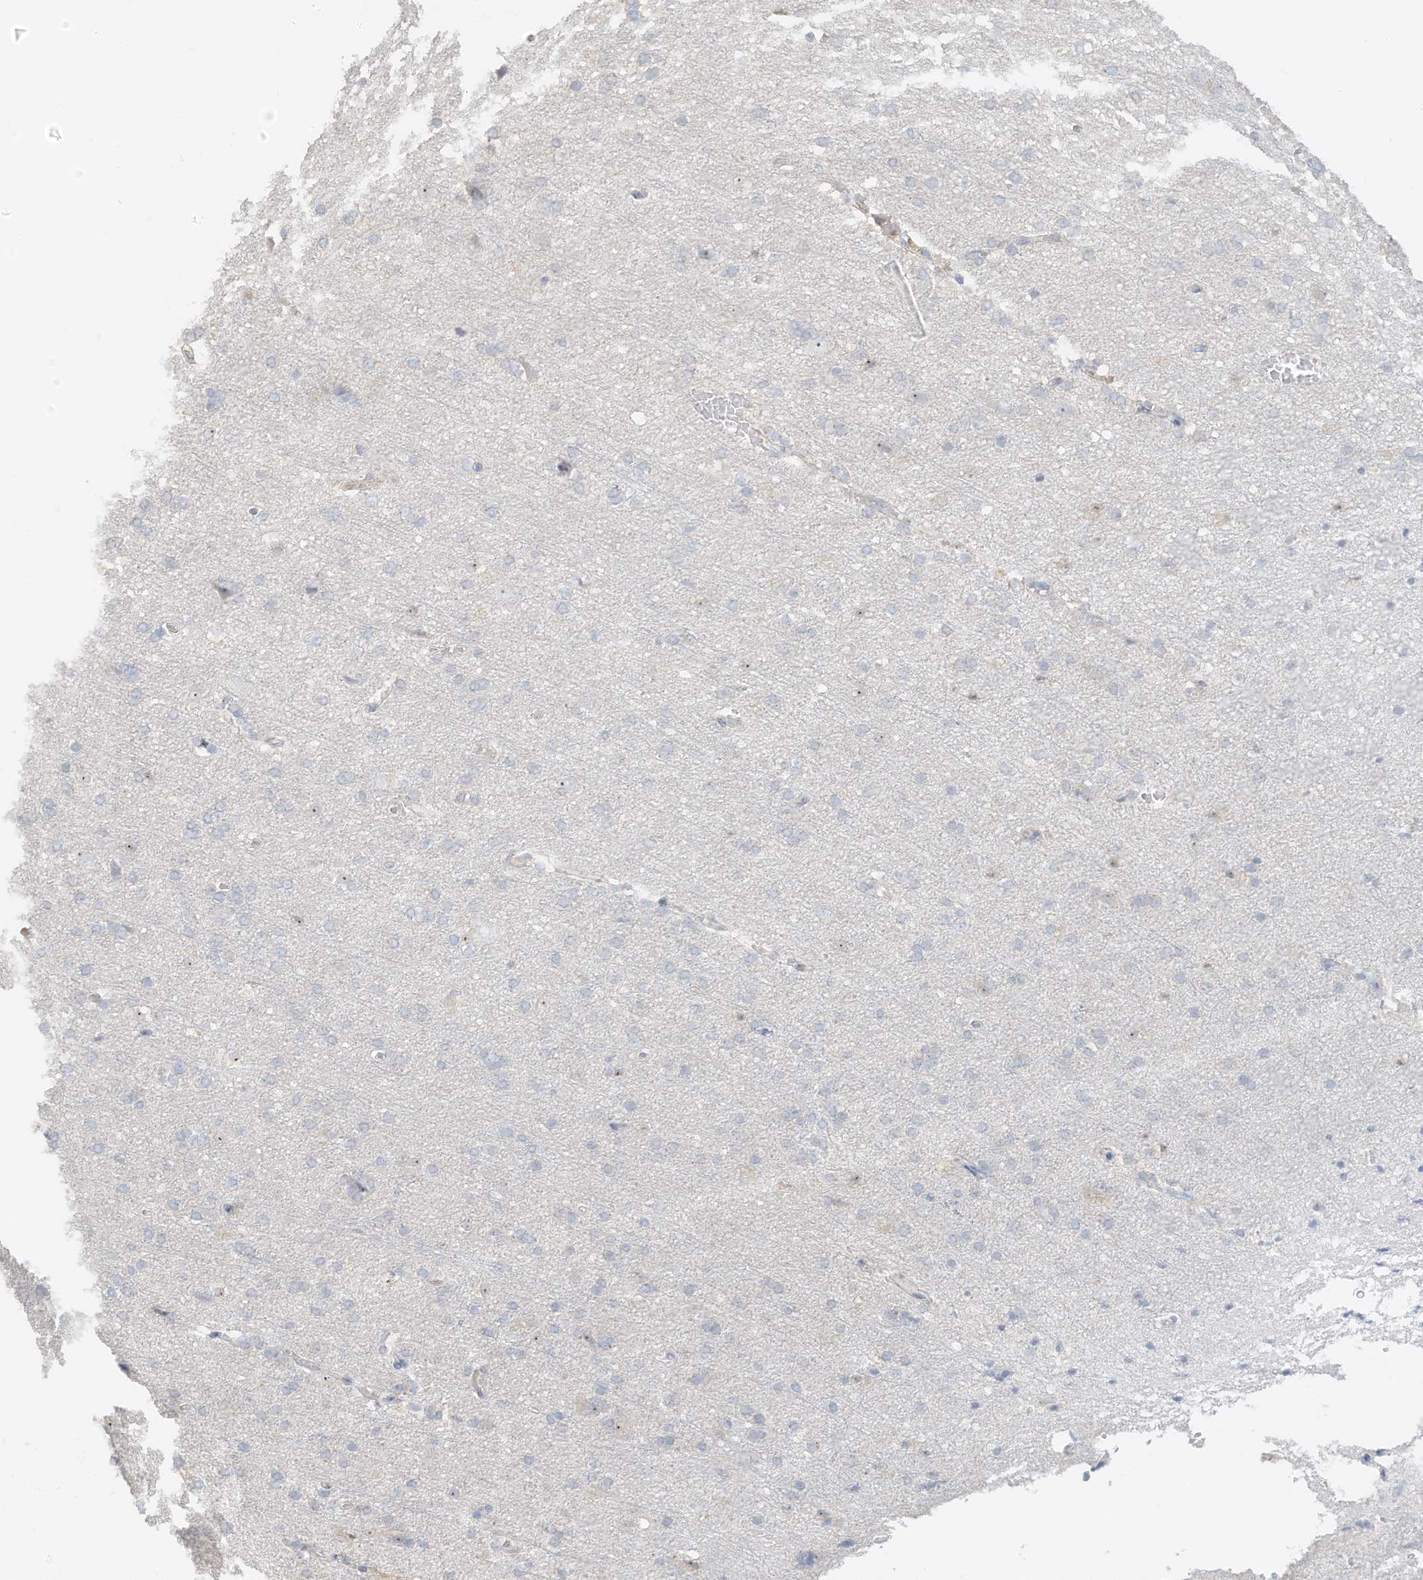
{"staining": {"intensity": "negative", "quantity": "none", "location": "none"}, "tissue": "cerebral cortex", "cell_type": "Endothelial cells", "image_type": "normal", "snomed": [{"axis": "morphology", "description": "Normal tissue, NOS"}, {"axis": "topography", "description": "Cerebral cortex"}], "caption": "High power microscopy histopathology image of an IHC image of unremarkable cerebral cortex, revealing no significant expression in endothelial cells.", "gene": "ZBTB41", "patient": {"sex": "male", "age": 62}}